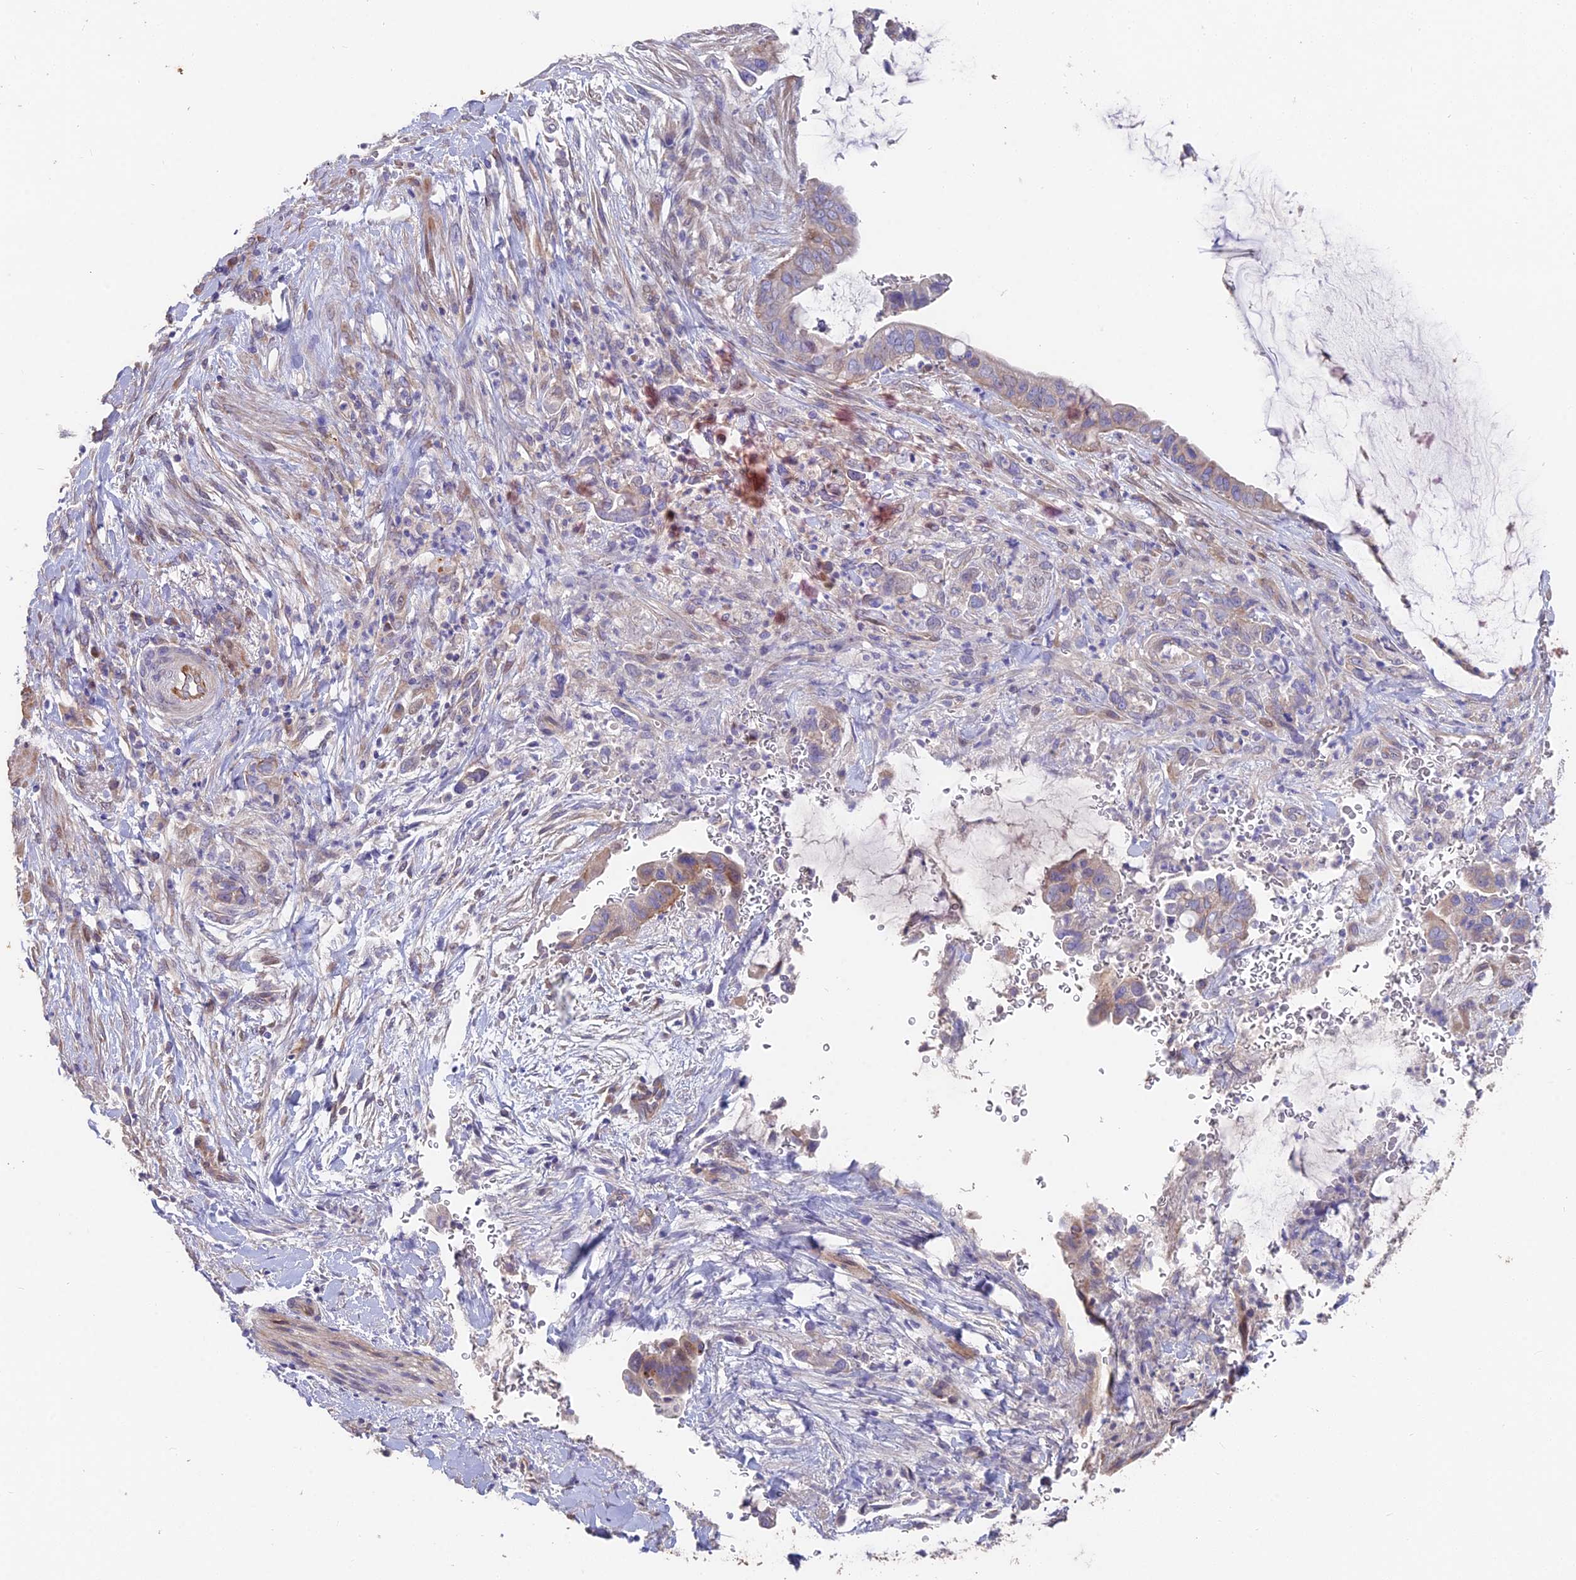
{"staining": {"intensity": "weak", "quantity": "<25%", "location": "cytoplasmic/membranous"}, "tissue": "pancreatic cancer", "cell_type": "Tumor cells", "image_type": "cancer", "snomed": [{"axis": "morphology", "description": "Adenocarcinoma, NOS"}, {"axis": "topography", "description": "Pancreas"}], "caption": "The immunohistochemistry (IHC) photomicrograph has no significant expression in tumor cells of pancreatic adenocarcinoma tissue. (Stains: DAB IHC with hematoxylin counter stain, Microscopy: brightfield microscopy at high magnification).", "gene": "FAM168B", "patient": {"sex": "male", "age": 75}}